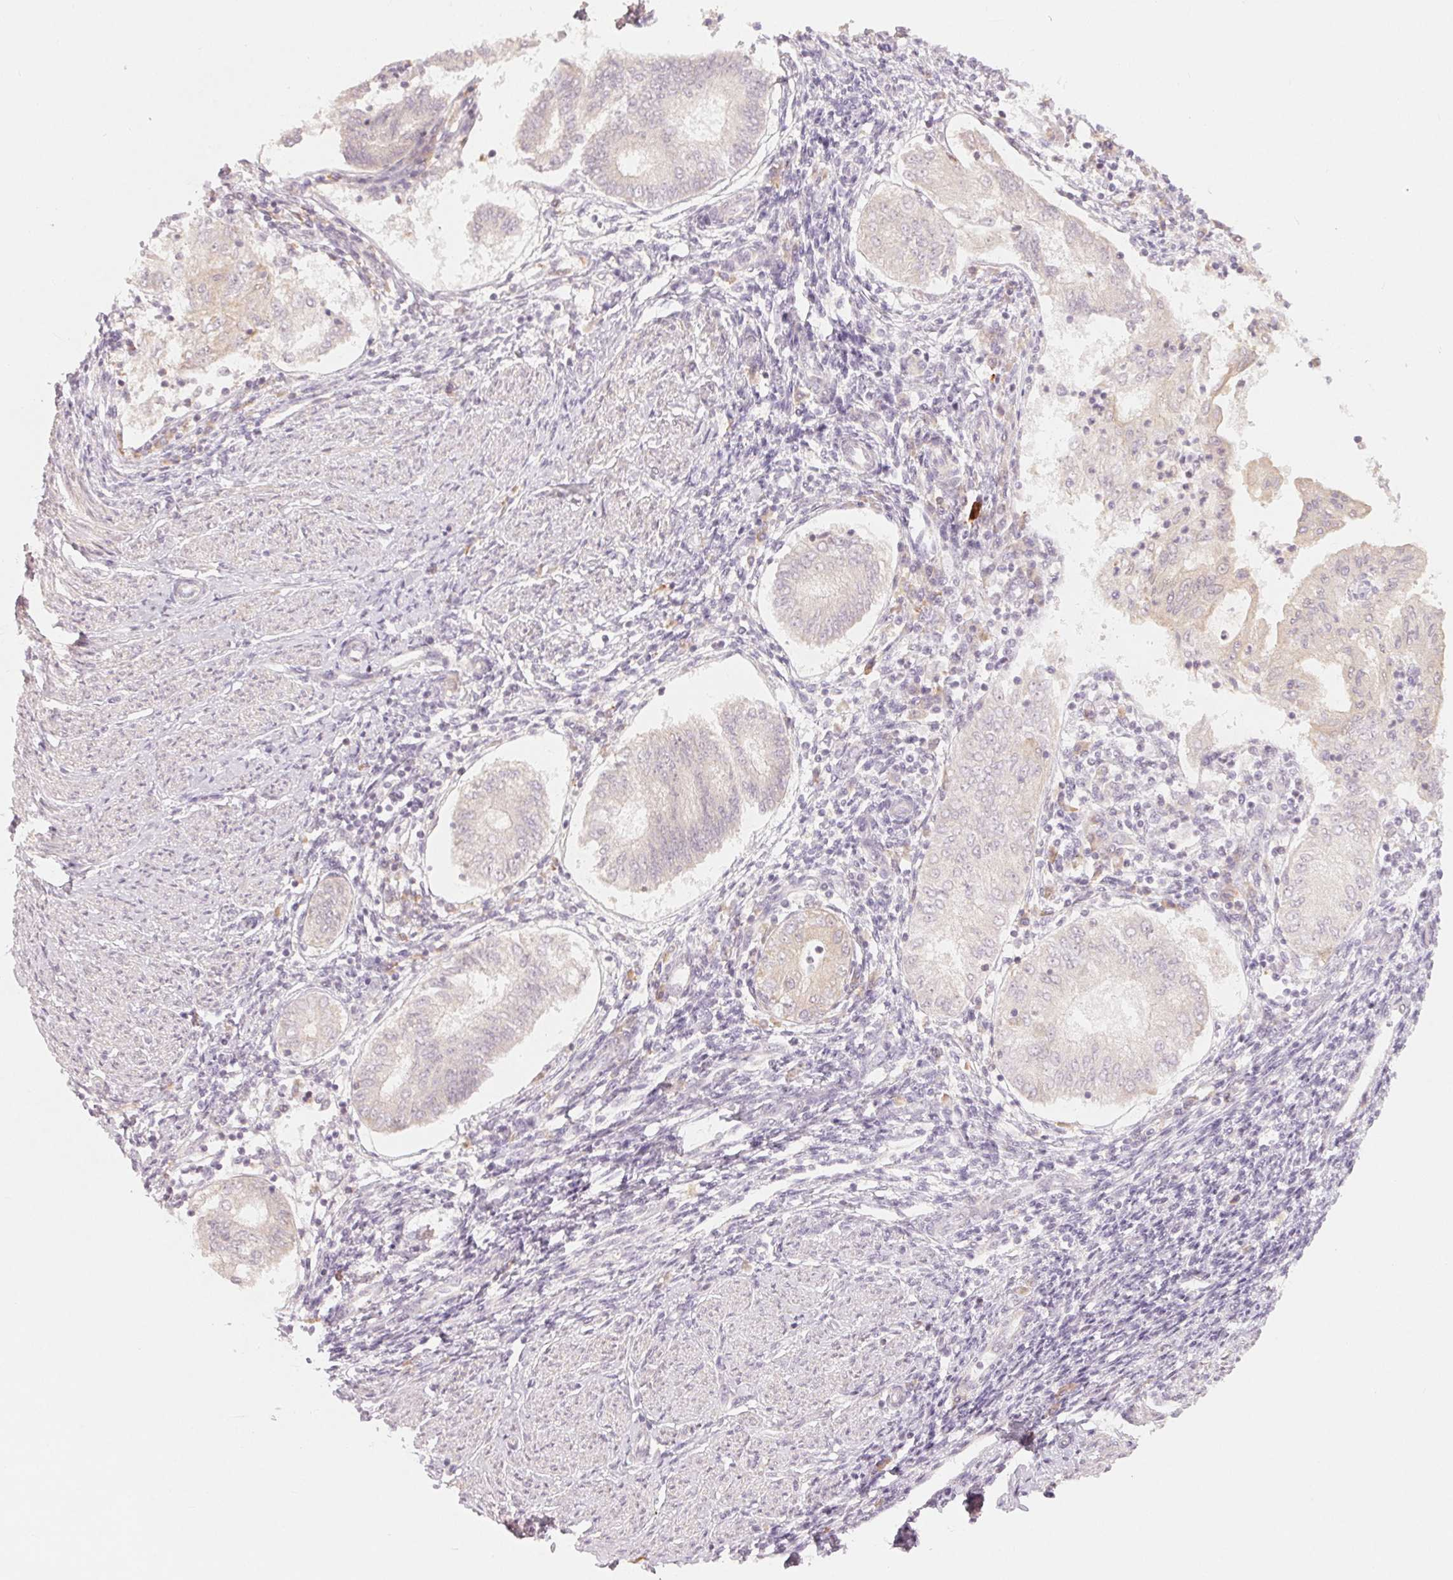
{"staining": {"intensity": "negative", "quantity": "none", "location": "none"}, "tissue": "endometrial cancer", "cell_type": "Tumor cells", "image_type": "cancer", "snomed": [{"axis": "morphology", "description": "Adenocarcinoma, NOS"}, {"axis": "topography", "description": "Endometrium"}], "caption": "This is an immunohistochemistry photomicrograph of adenocarcinoma (endometrial). There is no positivity in tumor cells.", "gene": "DENND2C", "patient": {"sex": "female", "age": 68}}